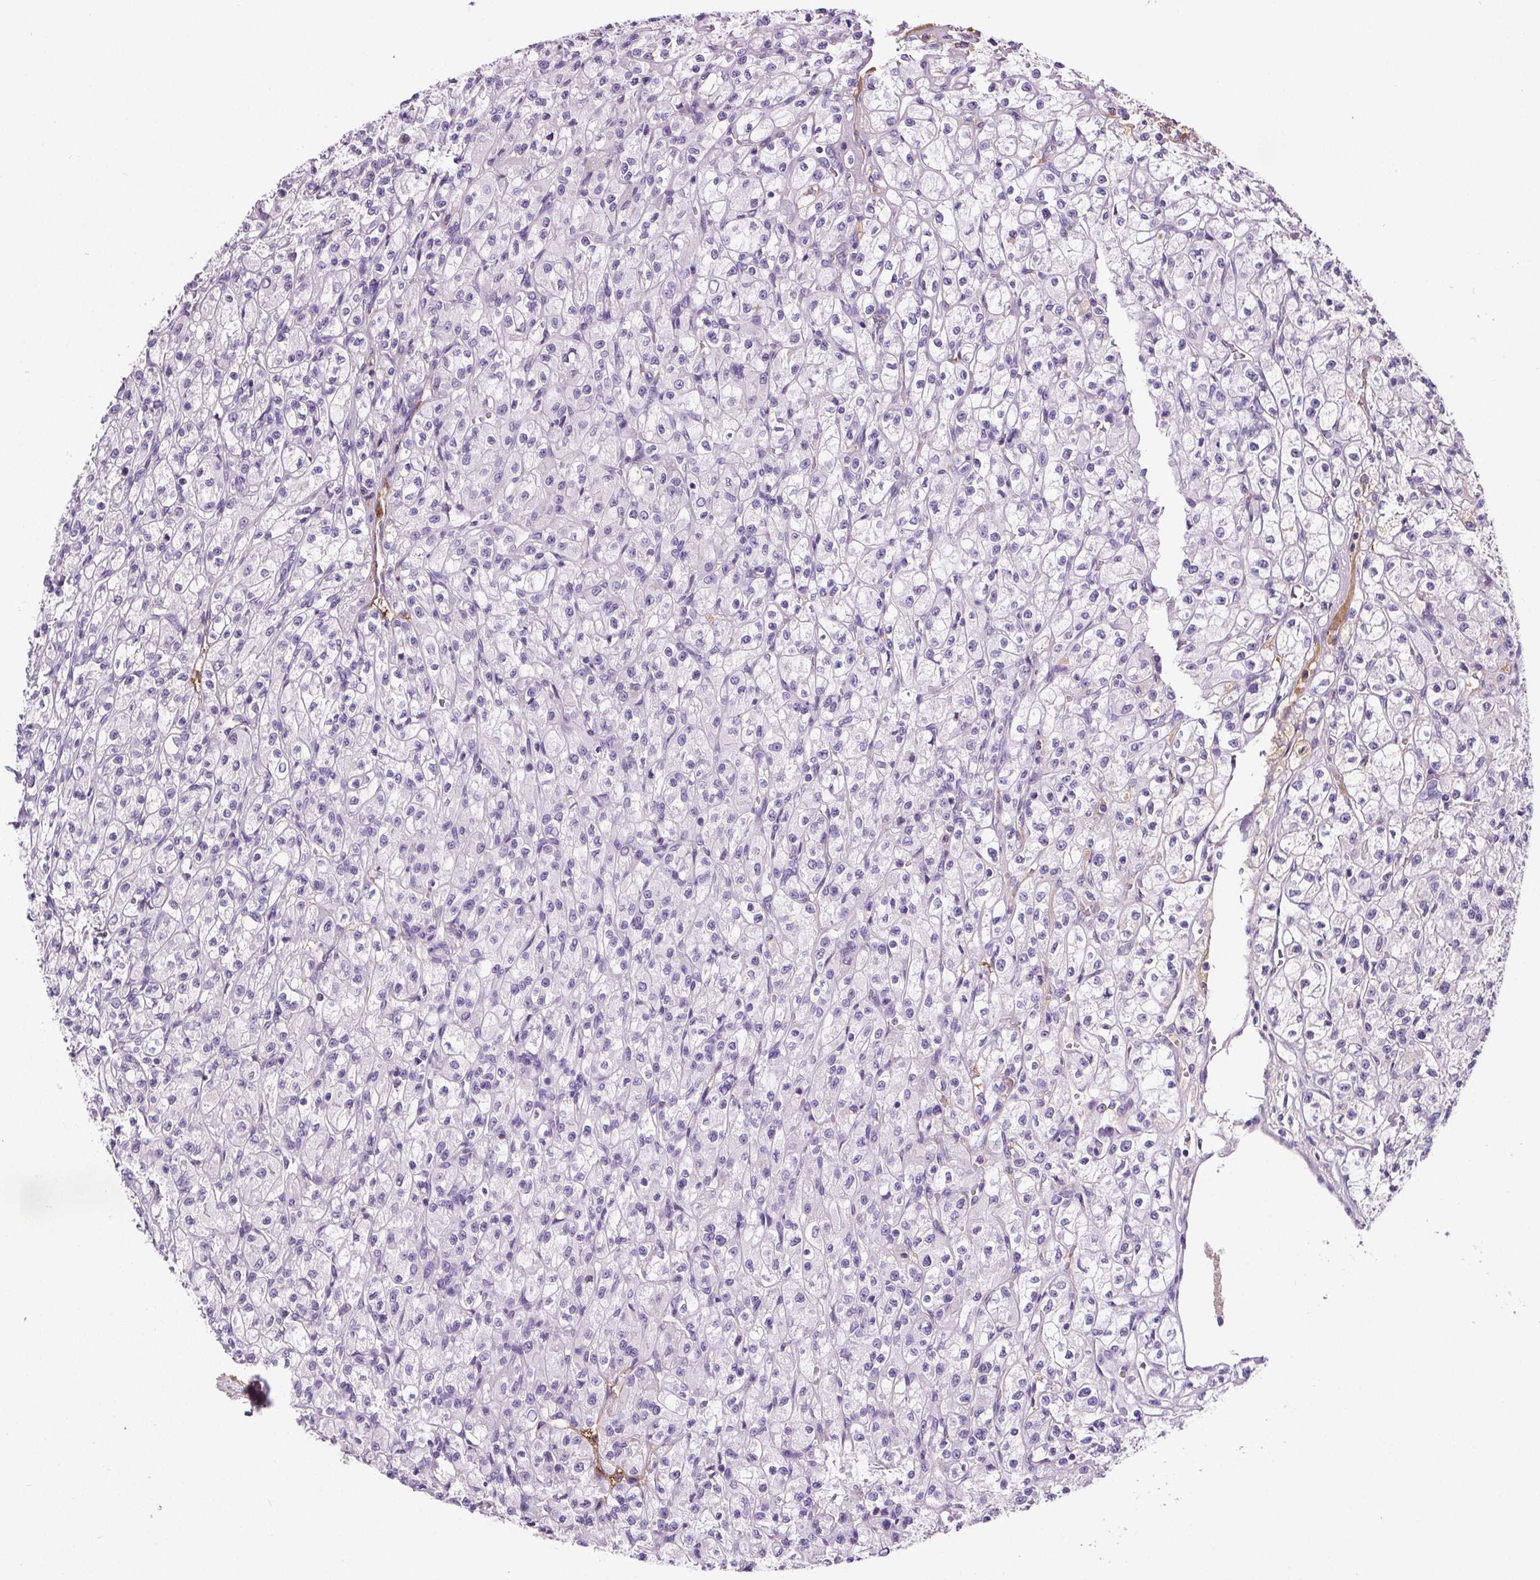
{"staining": {"intensity": "negative", "quantity": "none", "location": "none"}, "tissue": "renal cancer", "cell_type": "Tumor cells", "image_type": "cancer", "snomed": [{"axis": "morphology", "description": "Adenocarcinoma, NOS"}, {"axis": "topography", "description": "Kidney"}], "caption": "The micrograph displays no significant positivity in tumor cells of adenocarcinoma (renal).", "gene": "CD5L", "patient": {"sex": "female", "age": 70}}